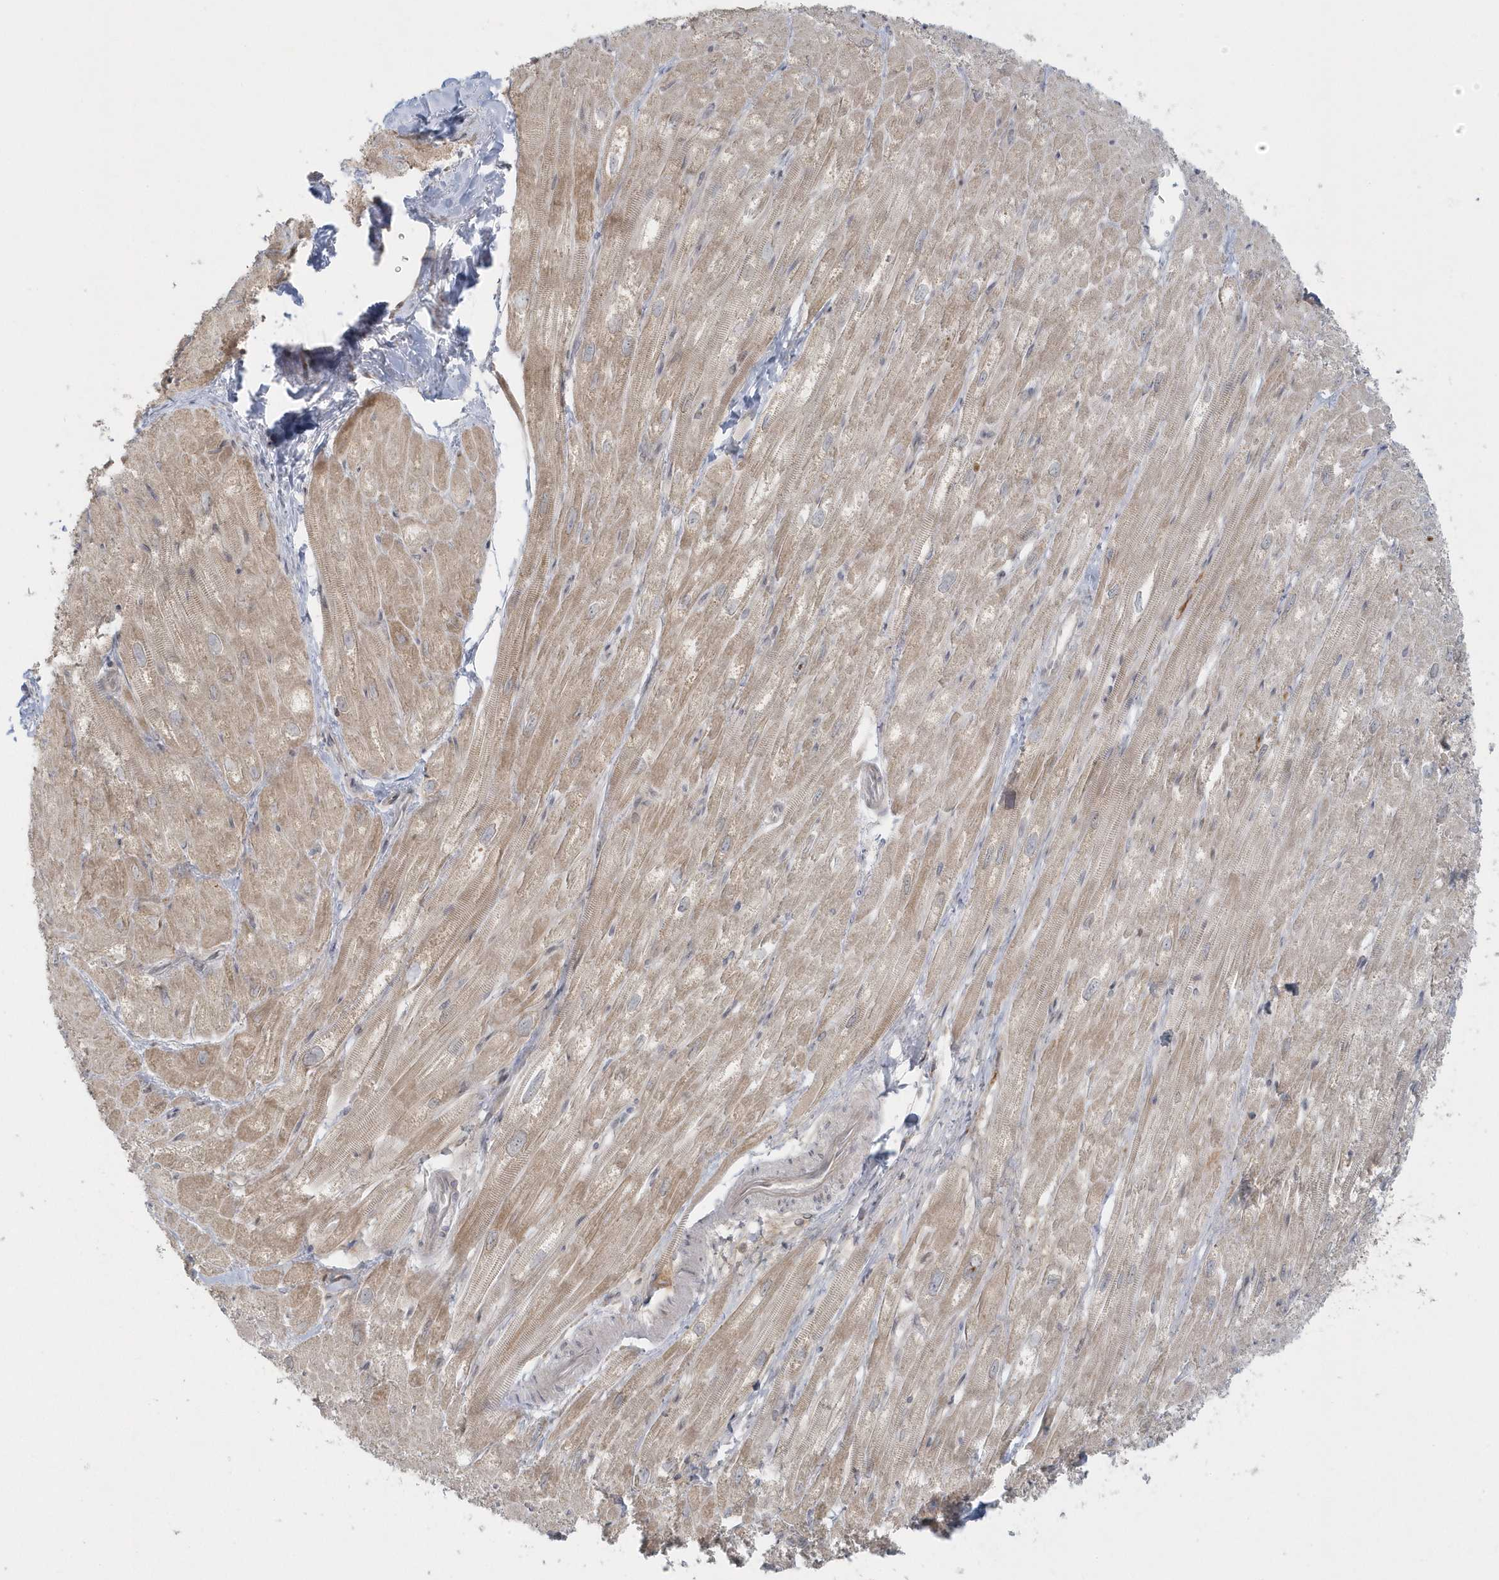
{"staining": {"intensity": "moderate", "quantity": ">75%", "location": "cytoplasmic/membranous"}, "tissue": "heart muscle", "cell_type": "Cardiomyocytes", "image_type": "normal", "snomed": [{"axis": "morphology", "description": "Normal tissue, NOS"}, {"axis": "topography", "description": "Heart"}], "caption": "Heart muscle stained with immunohistochemistry (IHC) displays moderate cytoplasmic/membranous positivity in approximately >75% of cardiomyocytes.", "gene": "BLTP3A", "patient": {"sex": "male", "age": 50}}